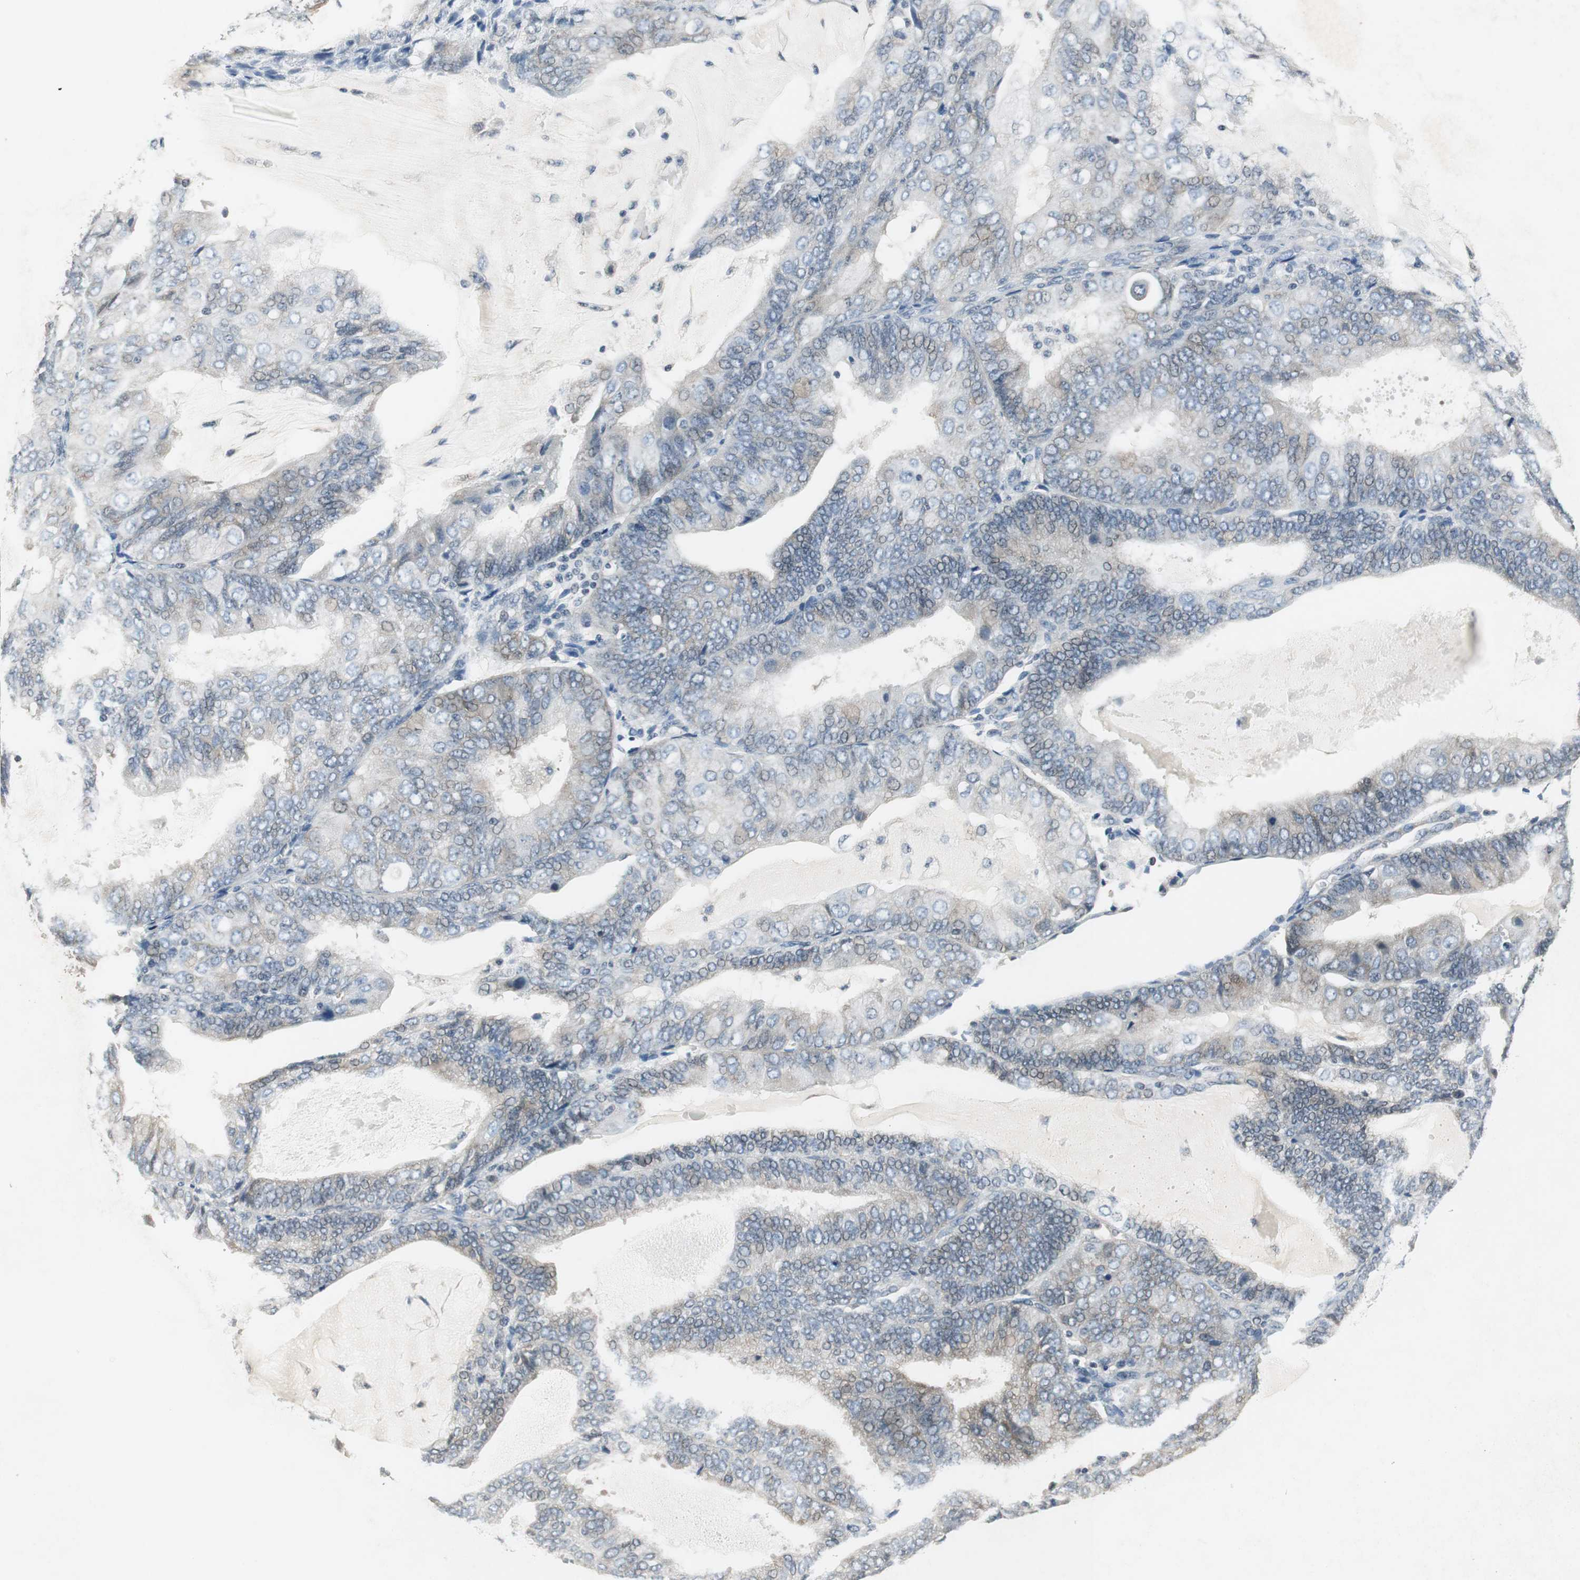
{"staining": {"intensity": "weak", "quantity": "25%-75%", "location": "cytoplasmic/membranous"}, "tissue": "endometrial cancer", "cell_type": "Tumor cells", "image_type": "cancer", "snomed": [{"axis": "morphology", "description": "Adenocarcinoma, NOS"}, {"axis": "topography", "description": "Endometrium"}], "caption": "Protein expression analysis of human endometrial adenocarcinoma reveals weak cytoplasmic/membranous staining in approximately 25%-75% of tumor cells.", "gene": "CCT5", "patient": {"sex": "female", "age": 81}}